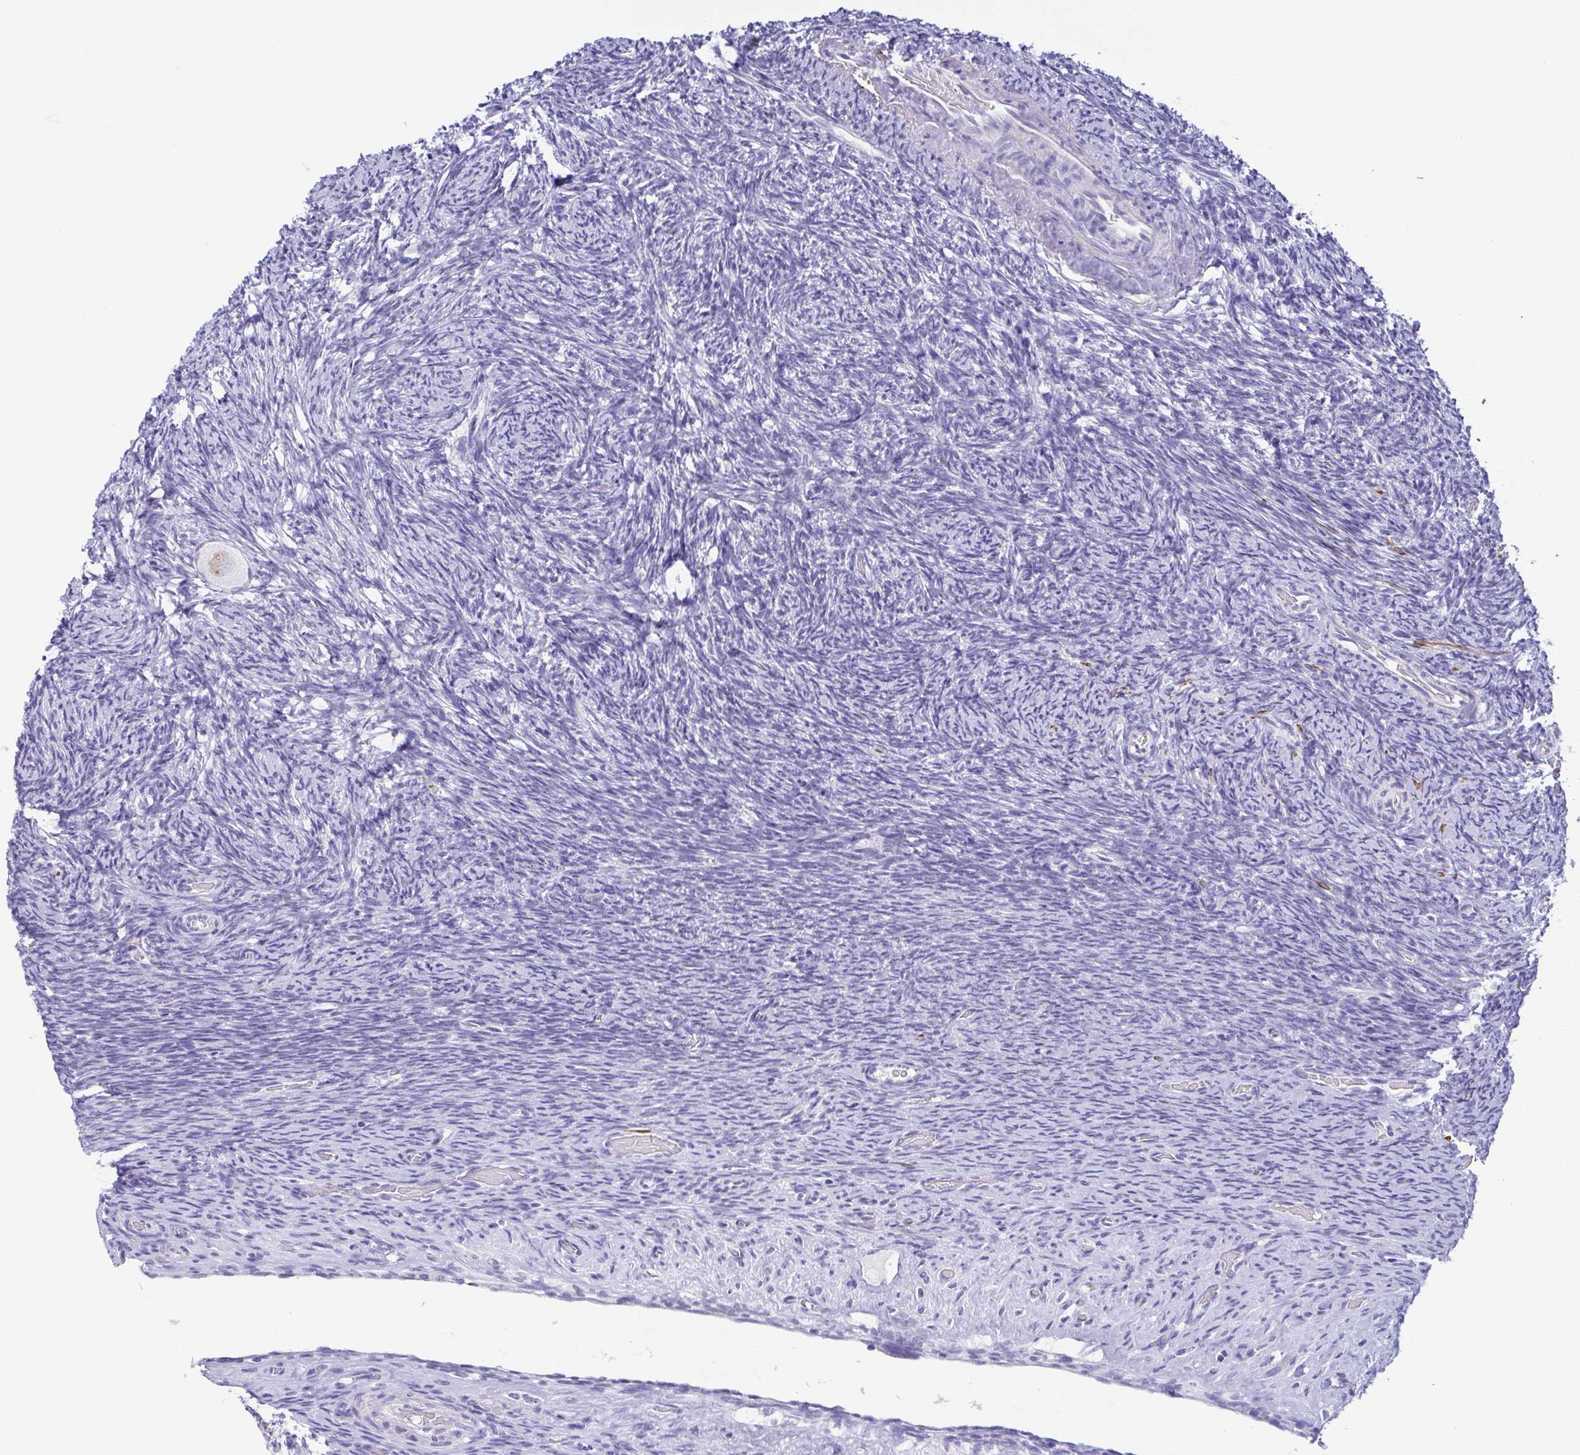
{"staining": {"intensity": "negative", "quantity": "none", "location": "none"}, "tissue": "ovary", "cell_type": "Follicle cells", "image_type": "normal", "snomed": [{"axis": "morphology", "description": "Normal tissue, NOS"}, {"axis": "topography", "description": "Ovary"}], "caption": "Immunohistochemistry photomicrograph of benign ovary: human ovary stained with DAB (3,3'-diaminobenzidine) exhibits no significant protein expression in follicle cells.", "gene": "MYL7", "patient": {"sex": "female", "age": 34}}